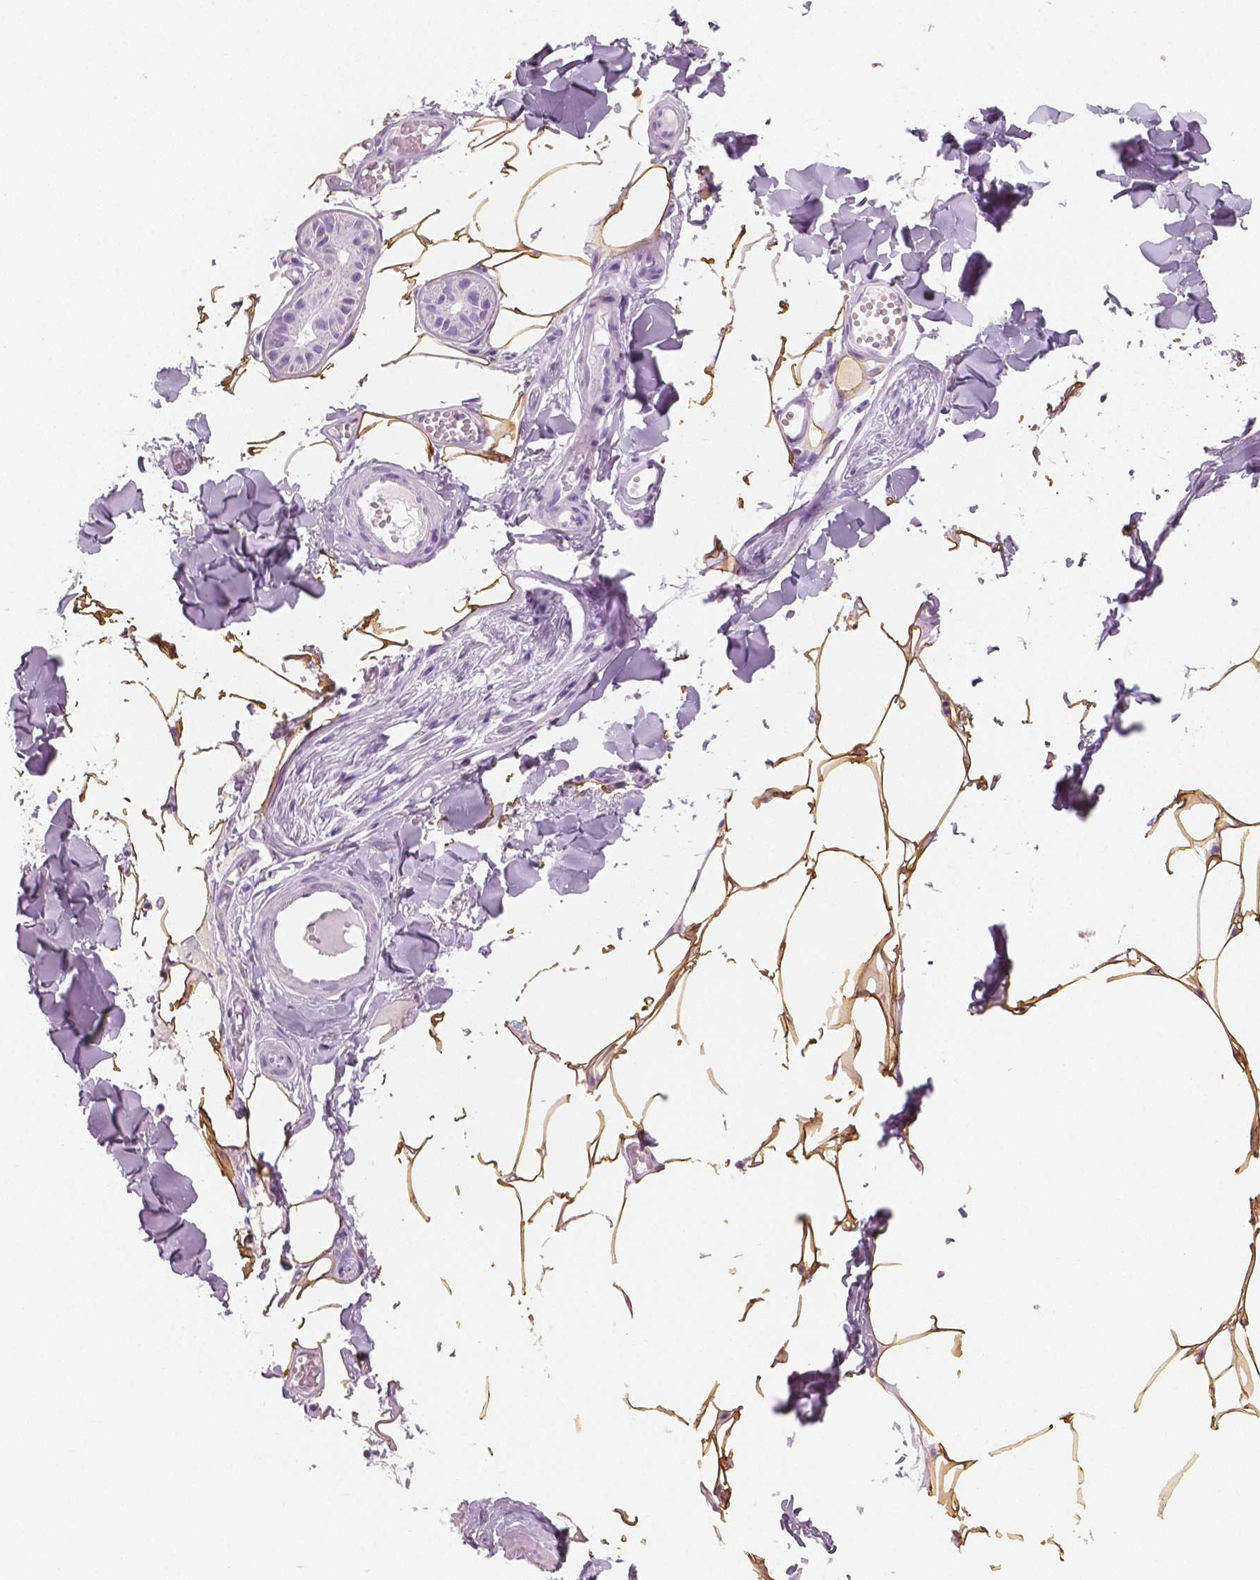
{"staining": {"intensity": "moderate", "quantity": ">75%", "location": "cytoplasmic/membranous"}, "tissue": "adipose tissue", "cell_type": "Adipocytes", "image_type": "normal", "snomed": [{"axis": "morphology", "description": "Normal tissue, NOS"}, {"axis": "topography", "description": "Skin"}, {"axis": "topography", "description": "Peripheral nerve tissue"}], "caption": "The image displays immunohistochemical staining of benign adipose tissue. There is moderate cytoplasmic/membranous positivity is present in about >75% of adipocytes.", "gene": "PLIN4", "patient": {"sex": "female", "age": 45}}